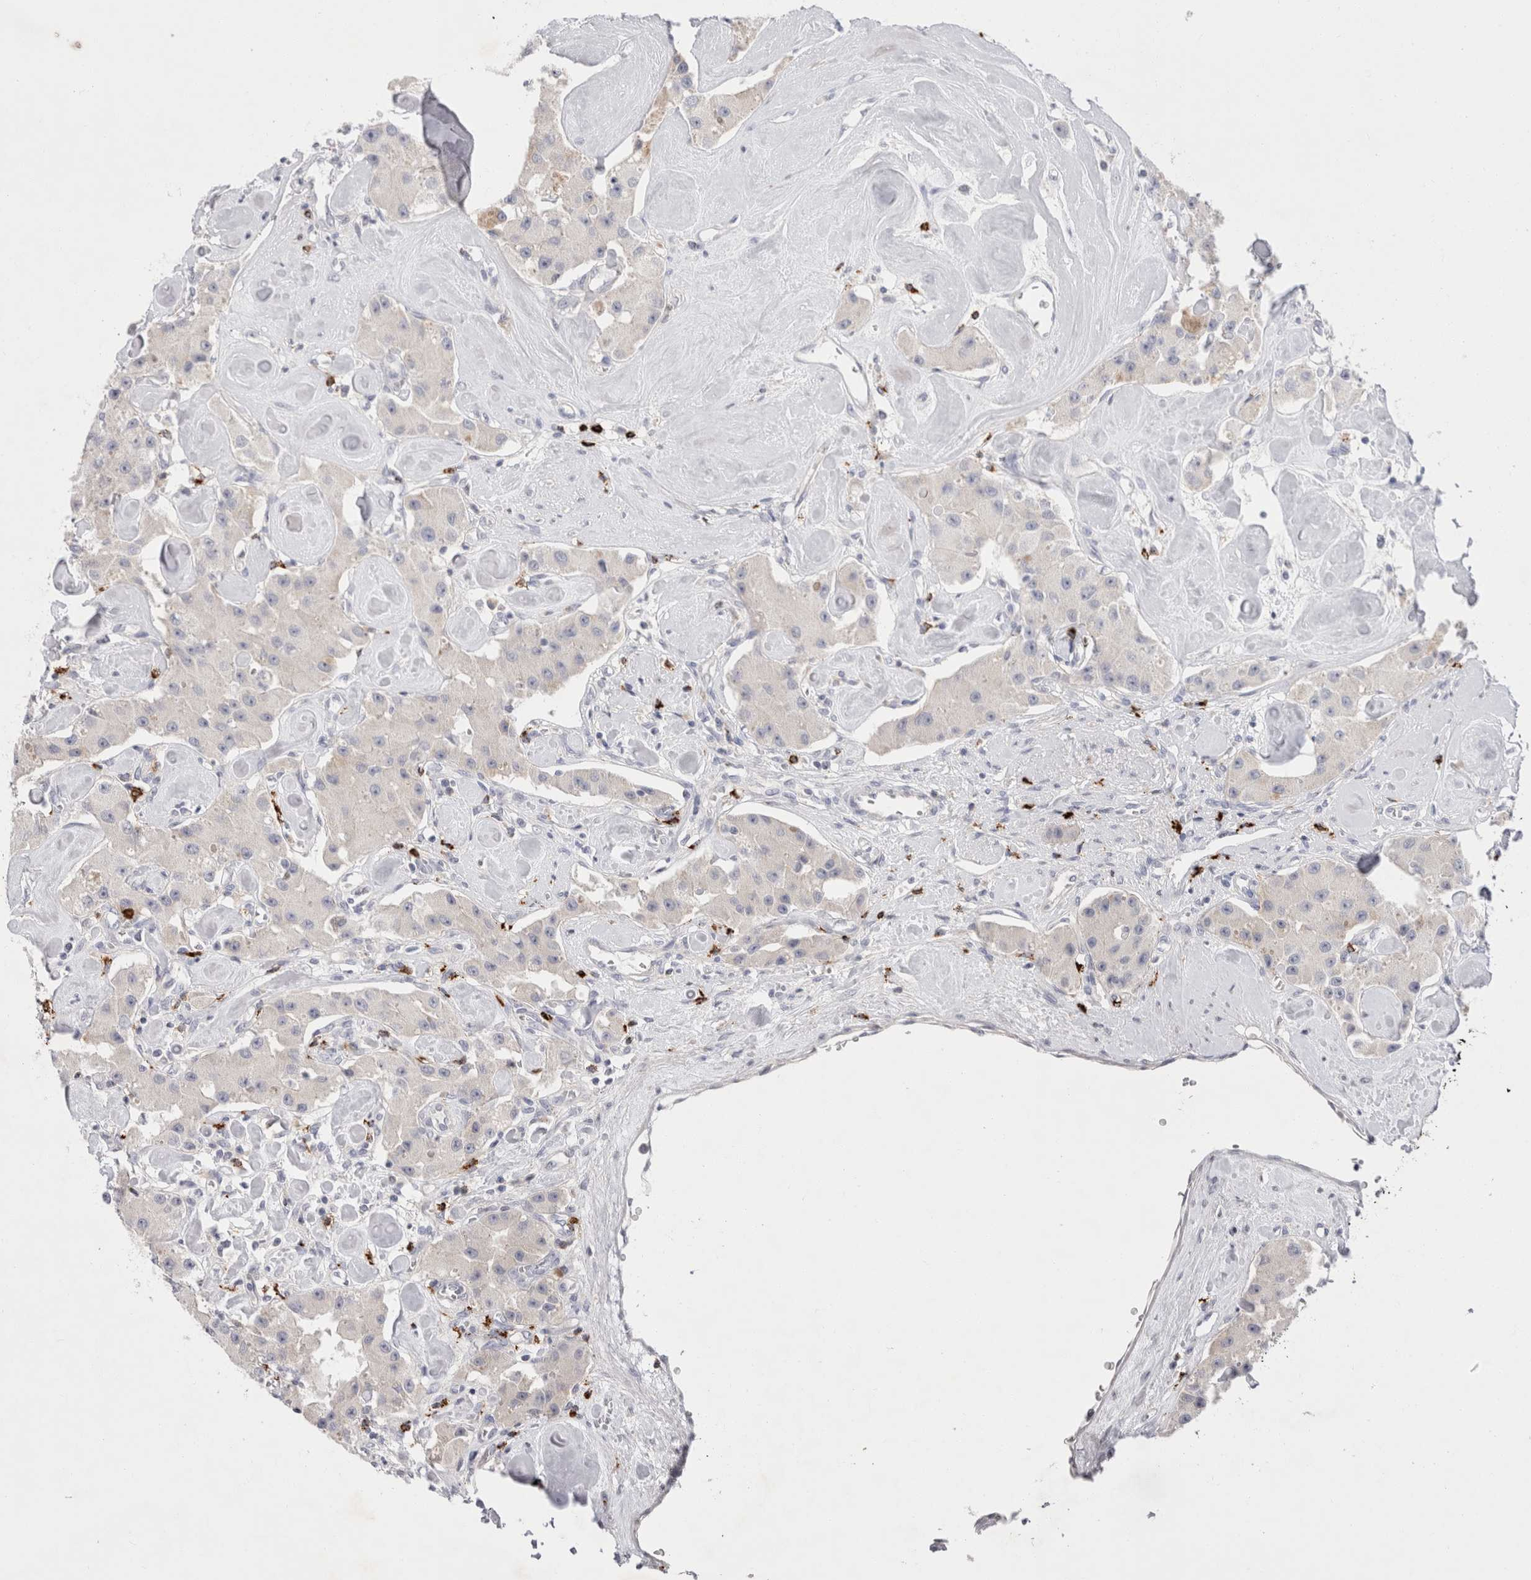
{"staining": {"intensity": "negative", "quantity": "none", "location": "none"}, "tissue": "carcinoid", "cell_type": "Tumor cells", "image_type": "cancer", "snomed": [{"axis": "morphology", "description": "Carcinoid, malignant, NOS"}, {"axis": "topography", "description": "Pancreas"}], "caption": "Protein analysis of carcinoid reveals no significant positivity in tumor cells. Brightfield microscopy of immunohistochemistry stained with DAB (3,3'-diaminobenzidine) (brown) and hematoxylin (blue), captured at high magnification.", "gene": "SPINK2", "patient": {"sex": "male", "age": 41}}